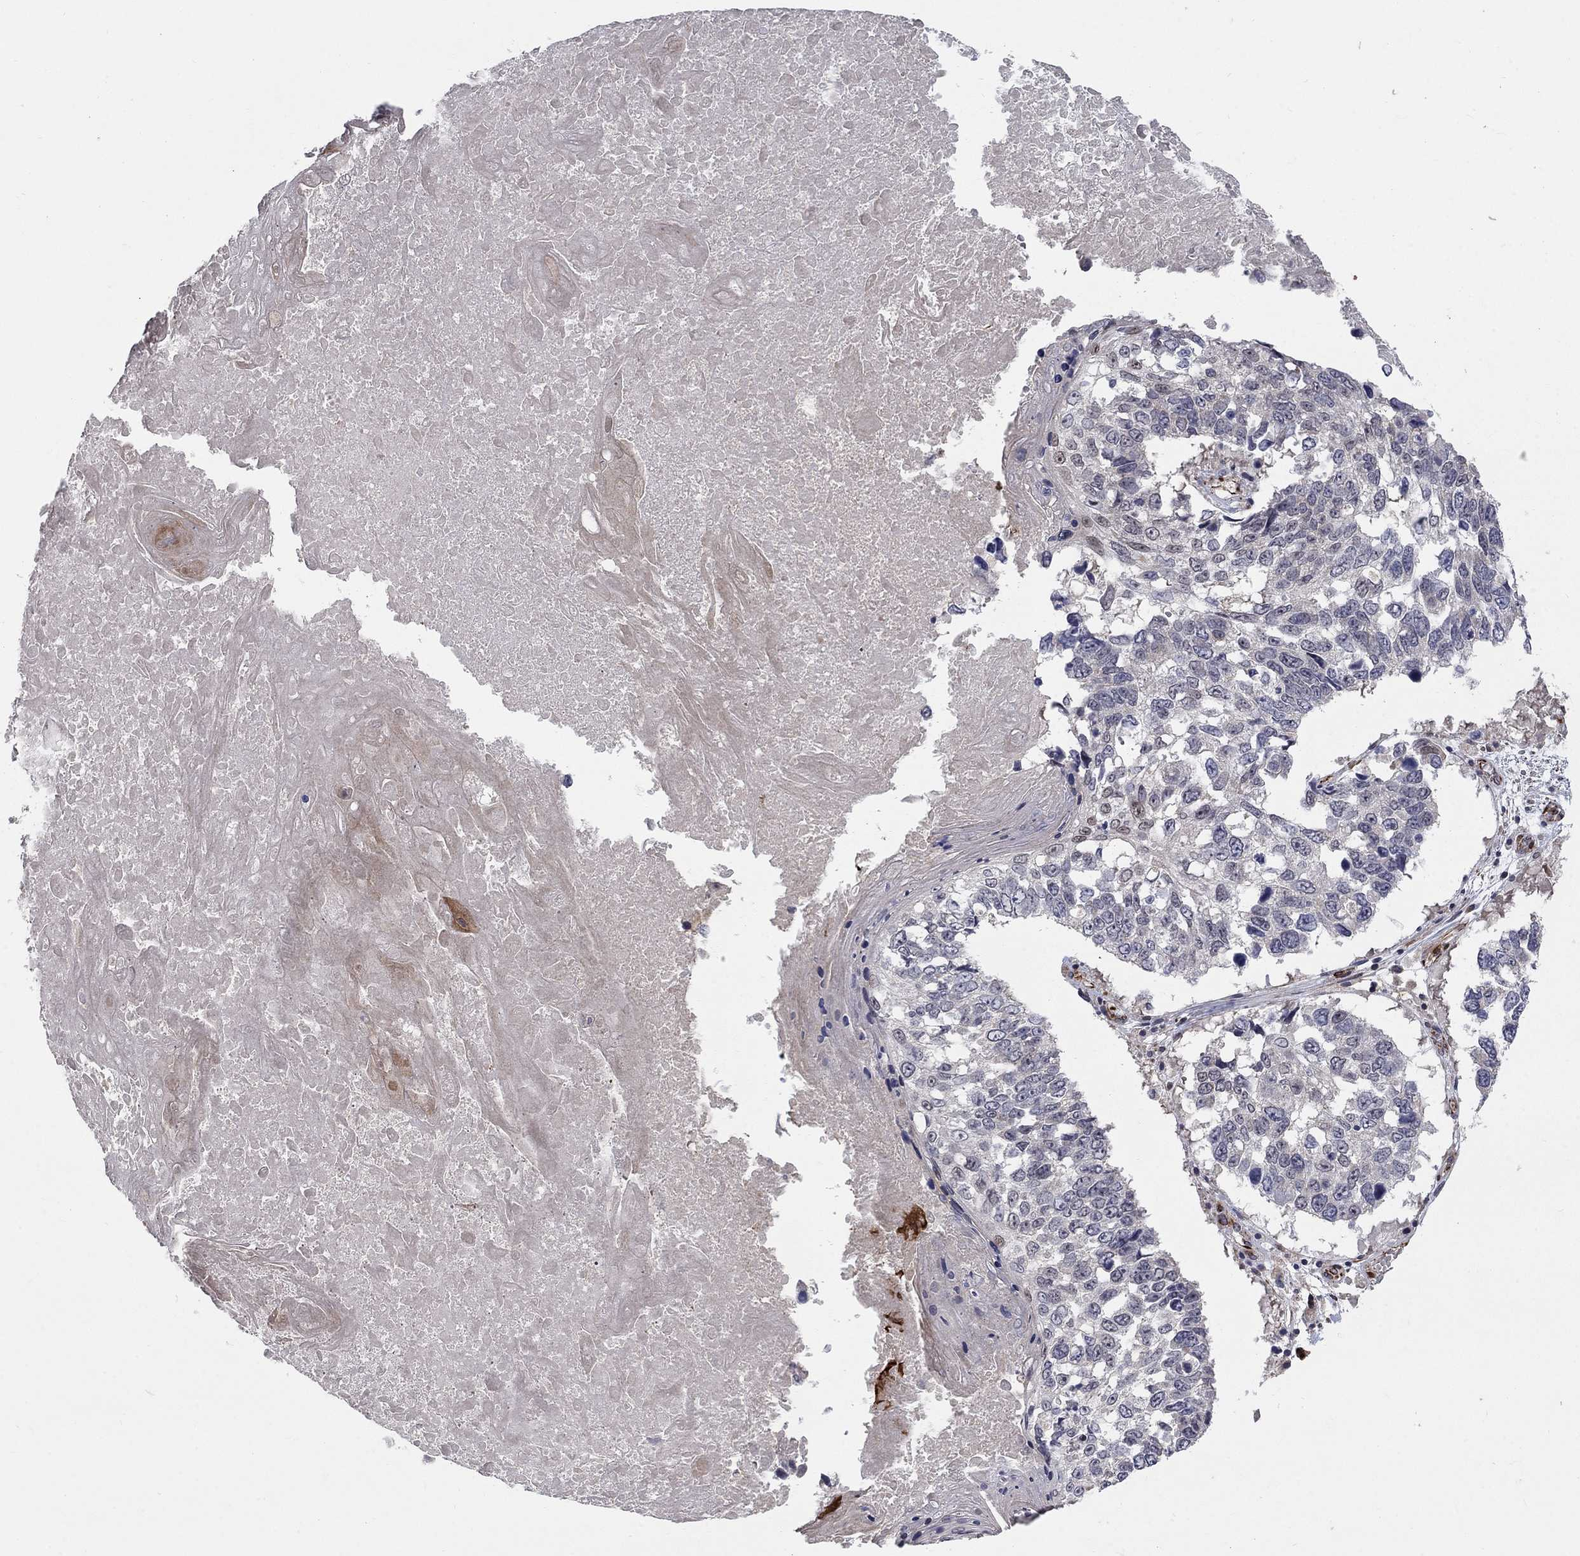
{"staining": {"intensity": "negative", "quantity": "none", "location": "none"}, "tissue": "lung cancer", "cell_type": "Tumor cells", "image_type": "cancer", "snomed": [{"axis": "morphology", "description": "Squamous cell carcinoma, NOS"}, {"axis": "topography", "description": "Lung"}], "caption": "Tumor cells are negative for protein expression in human squamous cell carcinoma (lung).", "gene": "MSRA", "patient": {"sex": "male", "age": 82}}